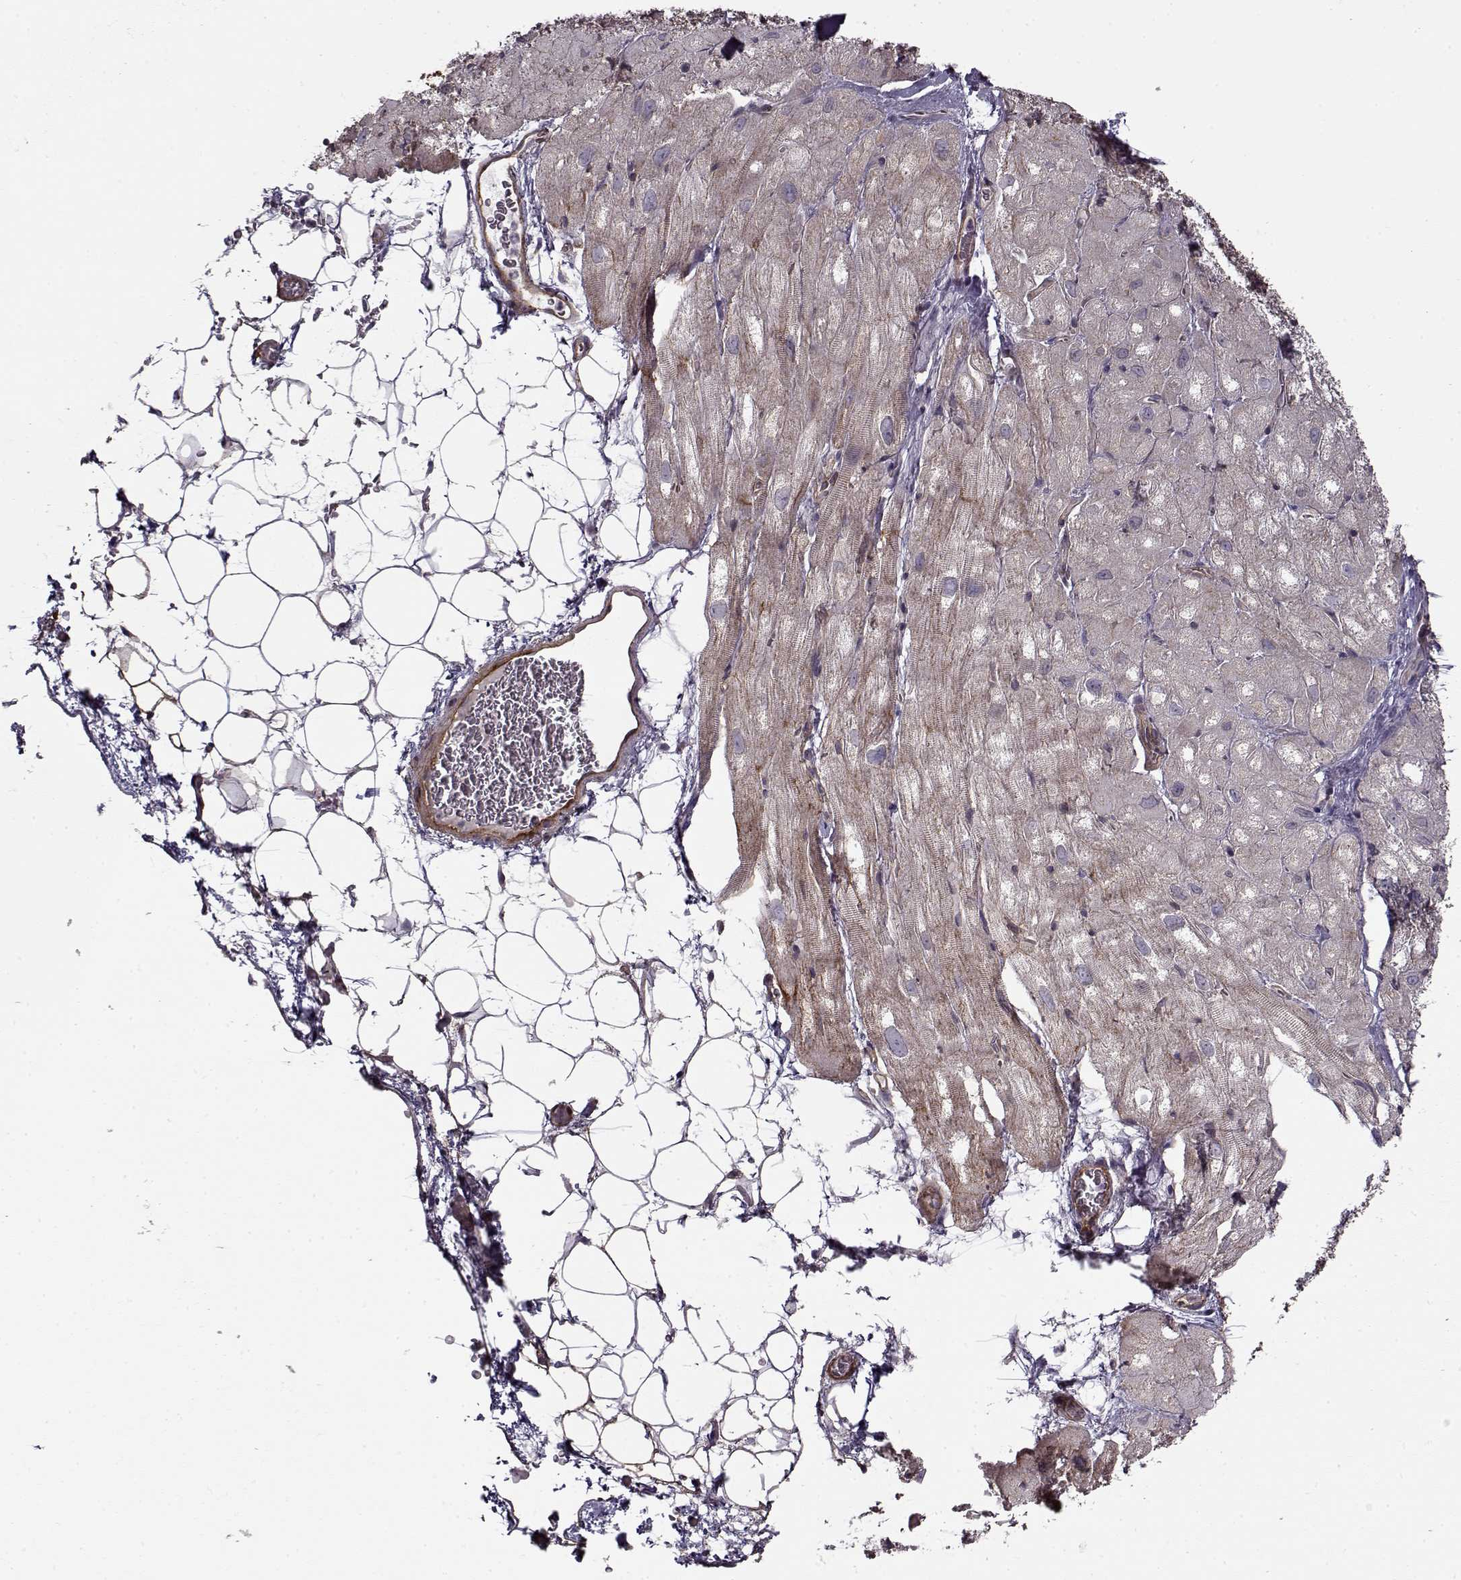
{"staining": {"intensity": "strong", "quantity": "25%-75%", "location": "cytoplasmic/membranous"}, "tissue": "heart muscle", "cell_type": "Cardiomyocytes", "image_type": "normal", "snomed": [{"axis": "morphology", "description": "Normal tissue, NOS"}, {"axis": "topography", "description": "Heart"}], "caption": "A micrograph showing strong cytoplasmic/membranous staining in approximately 25%-75% of cardiomyocytes in normal heart muscle, as visualized by brown immunohistochemical staining.", "gene": "LAMB2", "patient": {"sex": "male", "age": 61}}